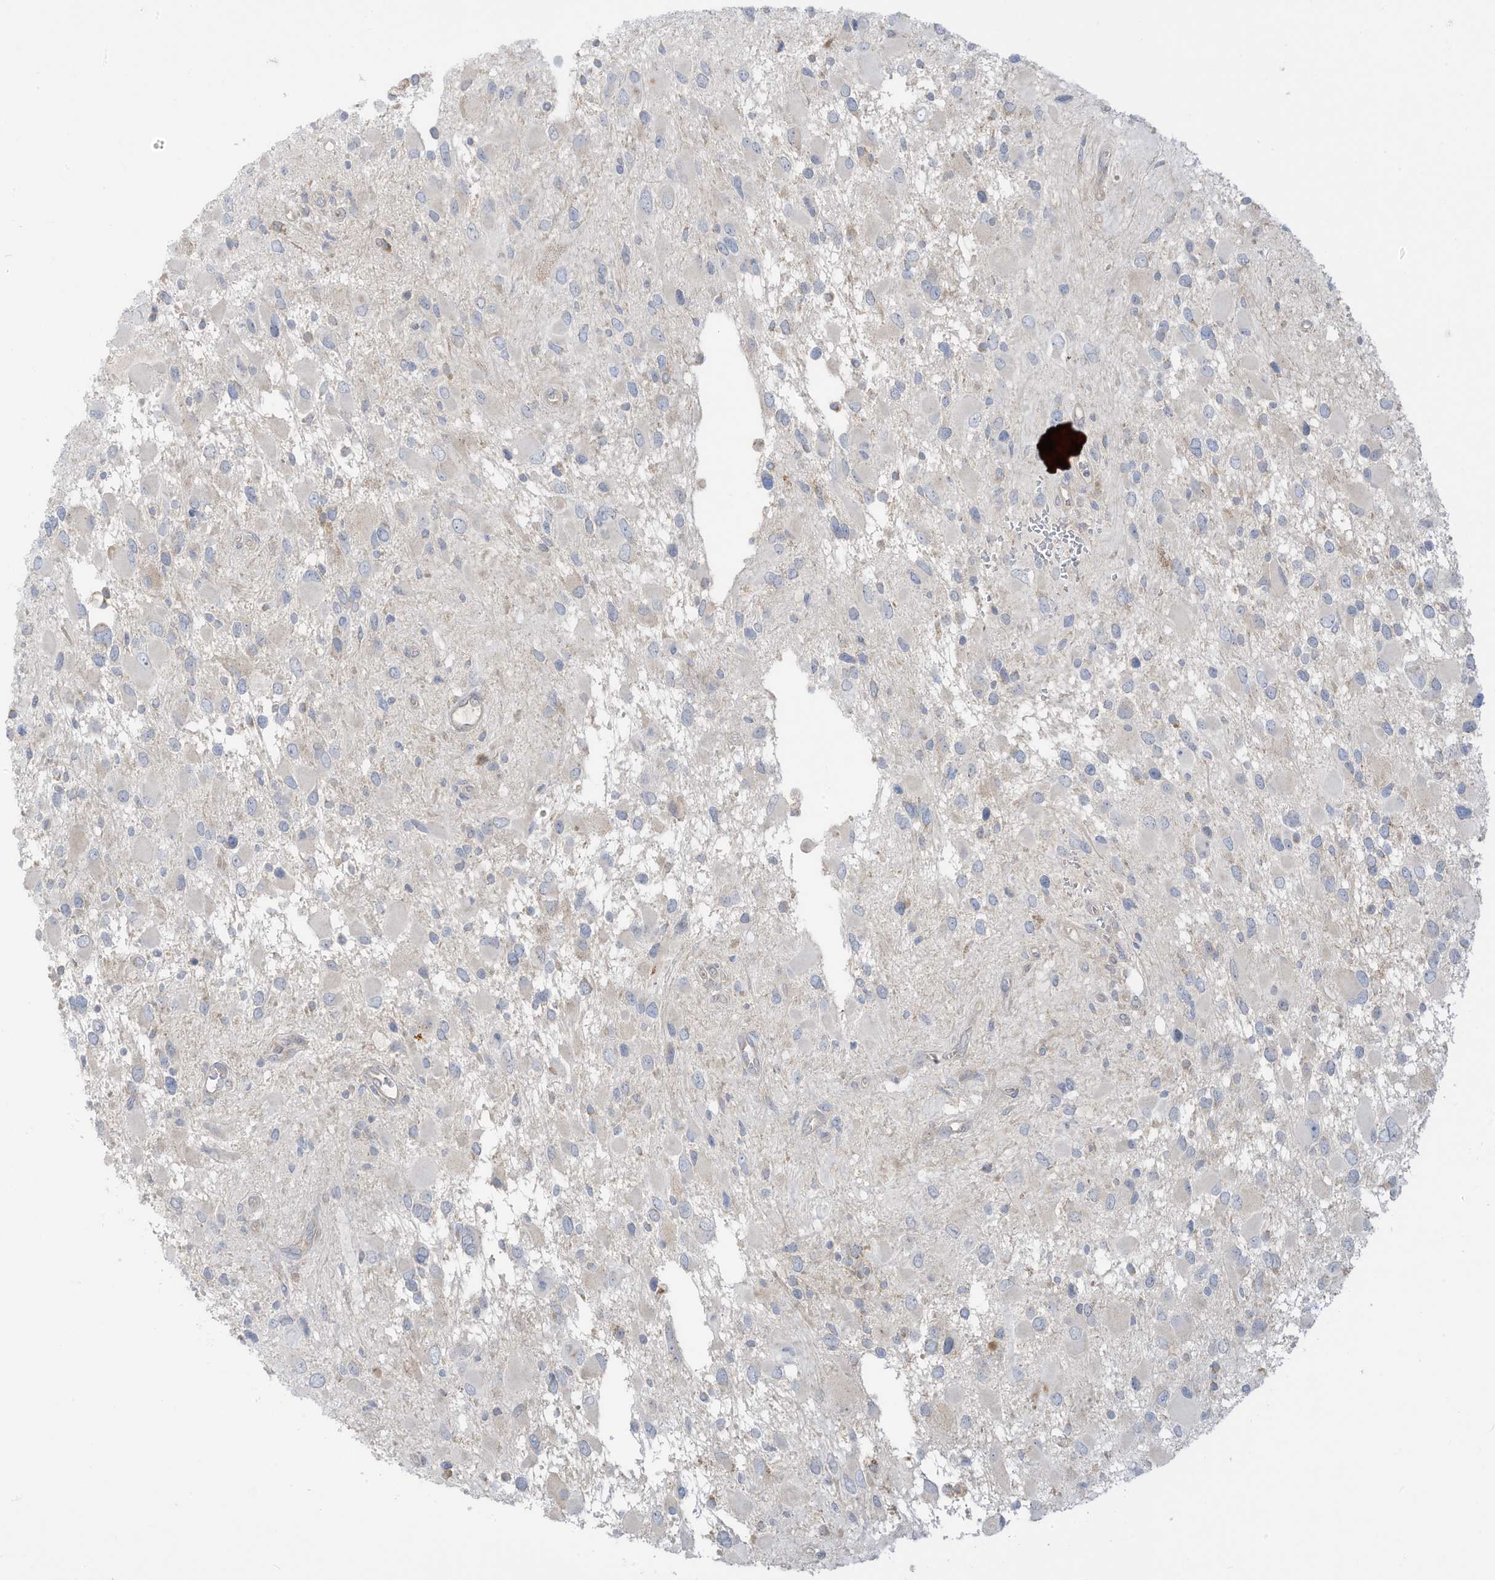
{"staining": {"intensity": "negative", "quantity": "none", "location": "none"}, "tissue": "glioma", "cell_type": "Tumor cells", "image_type": "cancer", "snomed": [{"axis": "morphology", "description": "Glioma, malignant, High grade"}, {"axis": "topography", "description": "Brain"}], "caption": "Glioma stained for a protein using immunohistochemistry (IHC) demonstrates no staining tumor cells.", "gene": "LRRN2", "patient": {"sex": "male", "age": 53}}